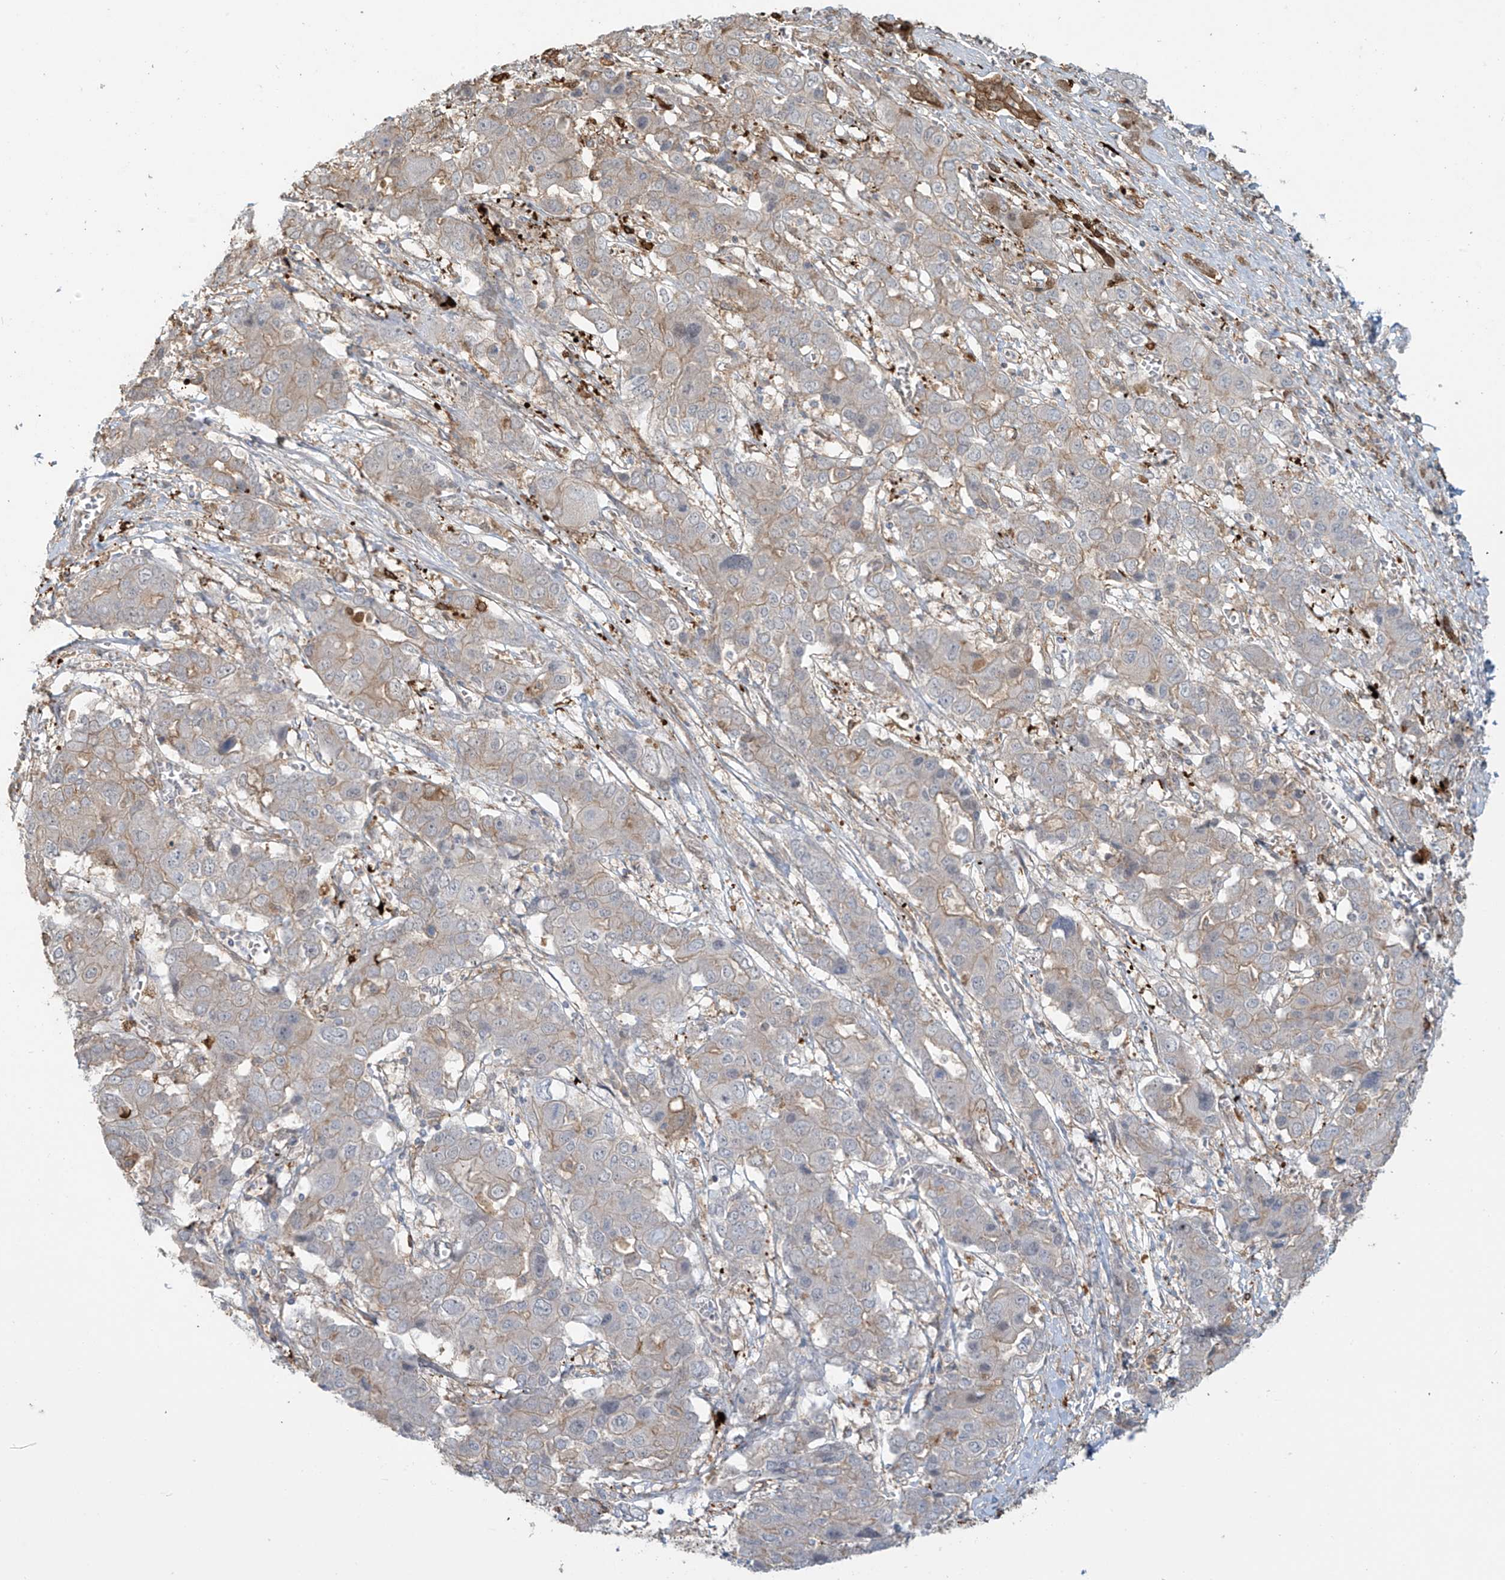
{"staining": {"intensity": "weak", "quantity": "<25%", "location": "cytoplasmic/membranous"}, "tissue": "liver cancer", "cell_type": "Tumor cells", "image_type": "cancer", "snomed": [{"axis": "morphology", "description": "Cholangiocarcinoma"}, {"axis": "topography", "description": "Liver"}], "caption": "High magnification brightfield microscopy of cholangiocarcinoma (liver) stained with DAB (3,3'-diaminobenzidine) (brown) and counterstained with hematoxylin (blue): tumor cells show no significant staining. Brightfield microscopy of IHC stained with DAB (3,3'-diaminobenzidine) (brown) and hematoxylin (blue), captured at high magnification.", "gene": "TAGAP", "patient": {"sex": "male", "age": 67}}